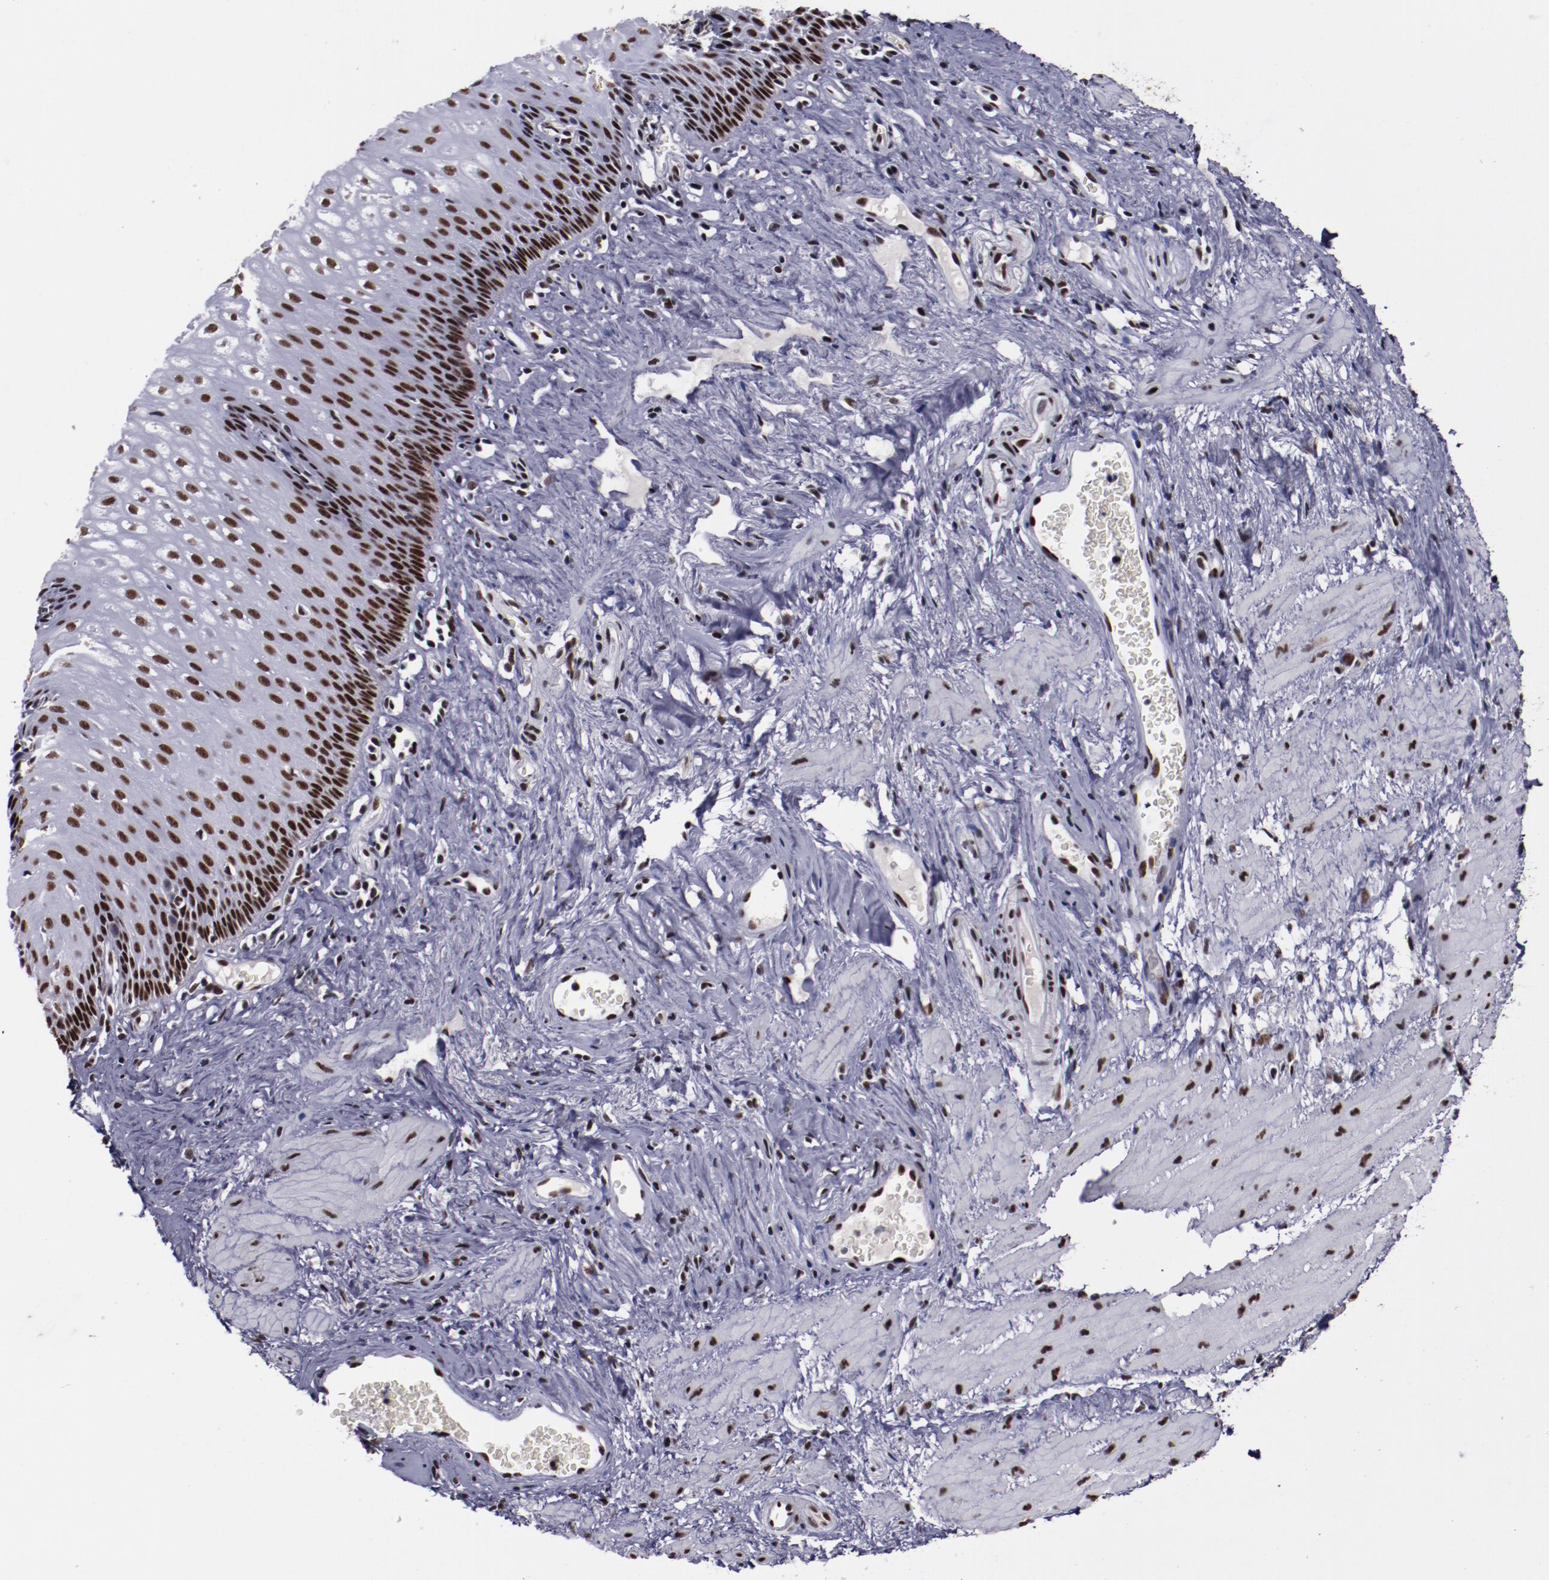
{"staining": {"intensity": "strong", "quantity": ">75%", "location": "nuclear"}, "tissue": "esophagus", "cell_type": "Squamous epithelial cells", "image_type": "normal", "snomed": [{"axis": "morphology", "description": "Normal tissue, NOS"}, {"axis": "topography", "description": "Esophagus"}], "caption": "Esophagus stained with a brown dye reveals strong nuclear positive positivity in about >75% of squamous epithelial cells.", "gene": "PPP4R3A", "patient": {"sex": "female", "age": 70}}